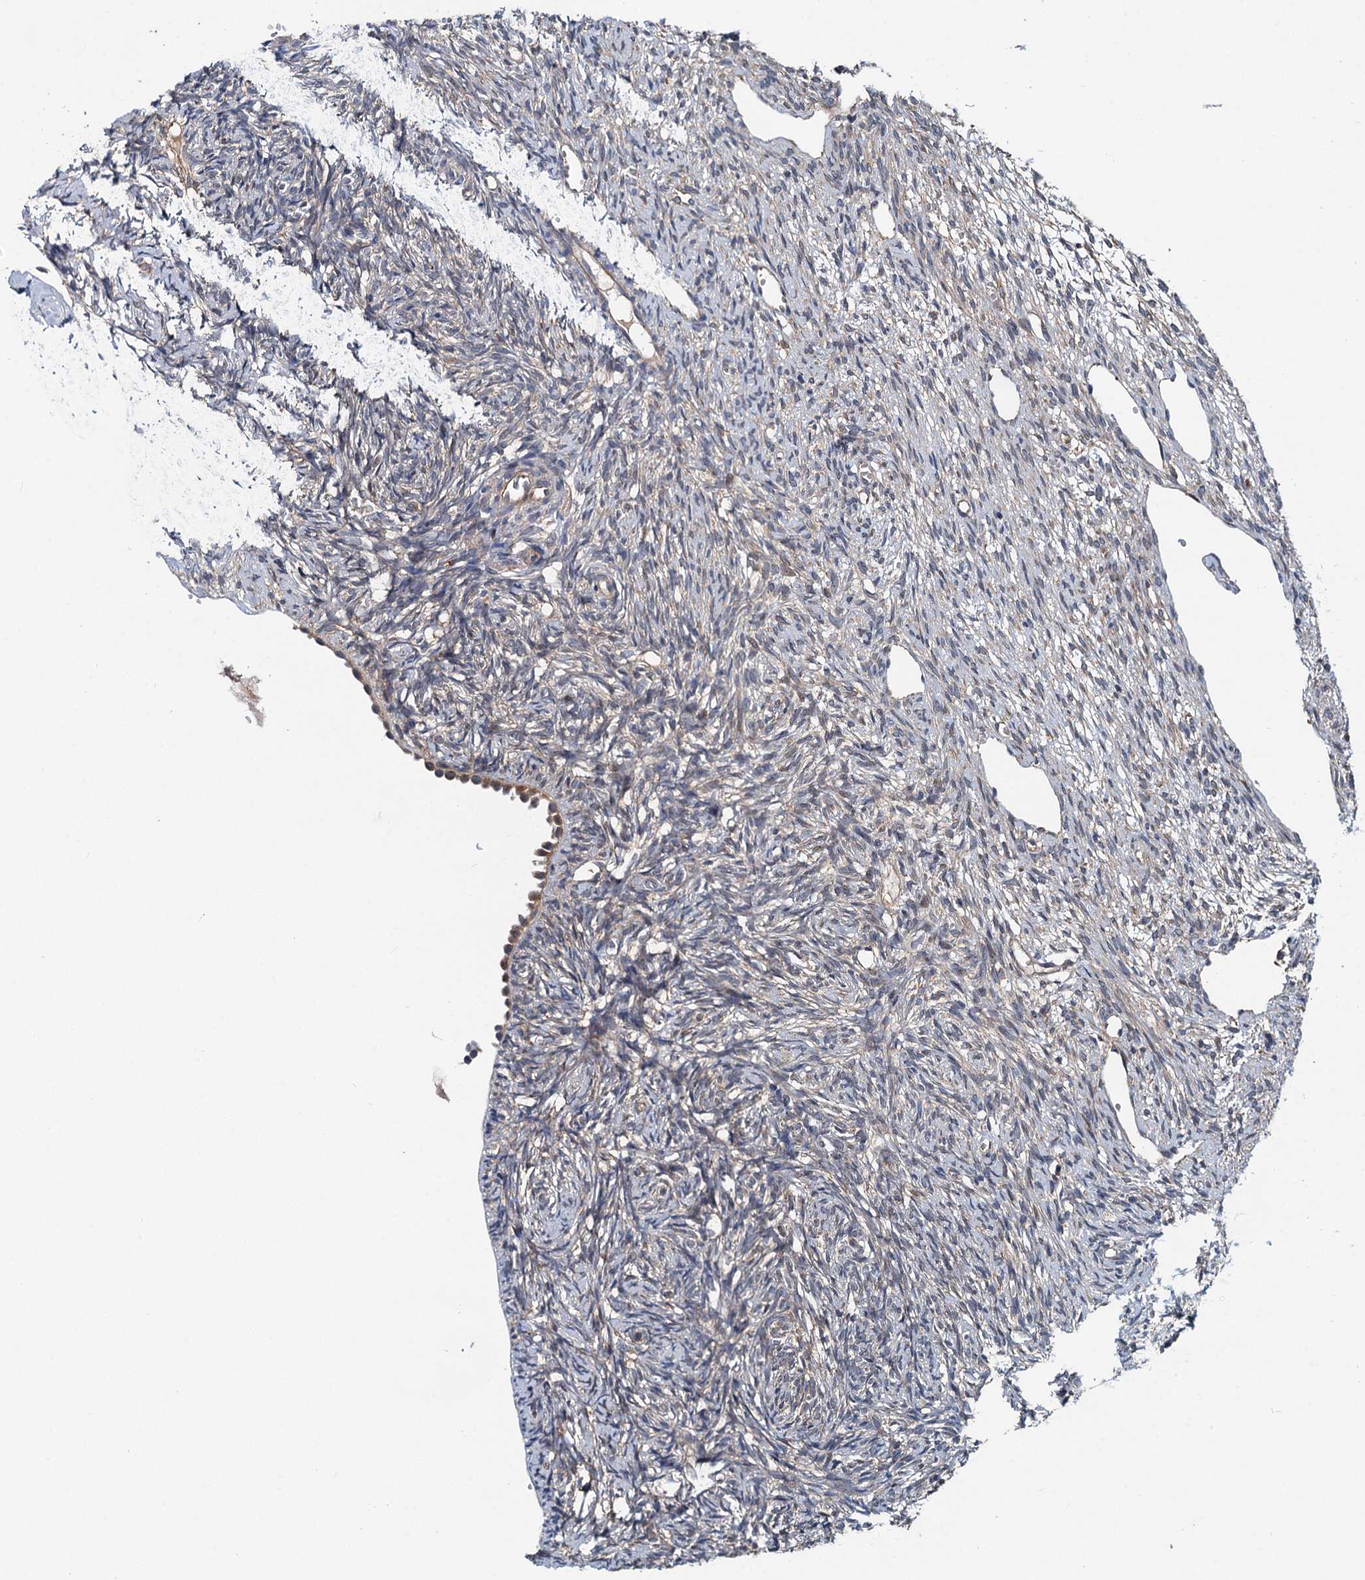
{"staining": {"intensity": "negative", "quantity": "none", "location": "none"}, "tissue": "ovary", "cell_type": "Ovarian stroma cells", "image_type": "normal", "snomed": [{"axis": "morphology", "description": "Normal tissue, NOS"}, {"axis": "topography", "description": "Ovary"}], "caption": "Ovarian stroma cells show no significant protein positivity in unremarkable ovary. (DAB immunohistochemistry visualized using brightfield microscopy, high magnification).", "gene": "EFL1", "patient": {"sex": "female", "age": 51}}